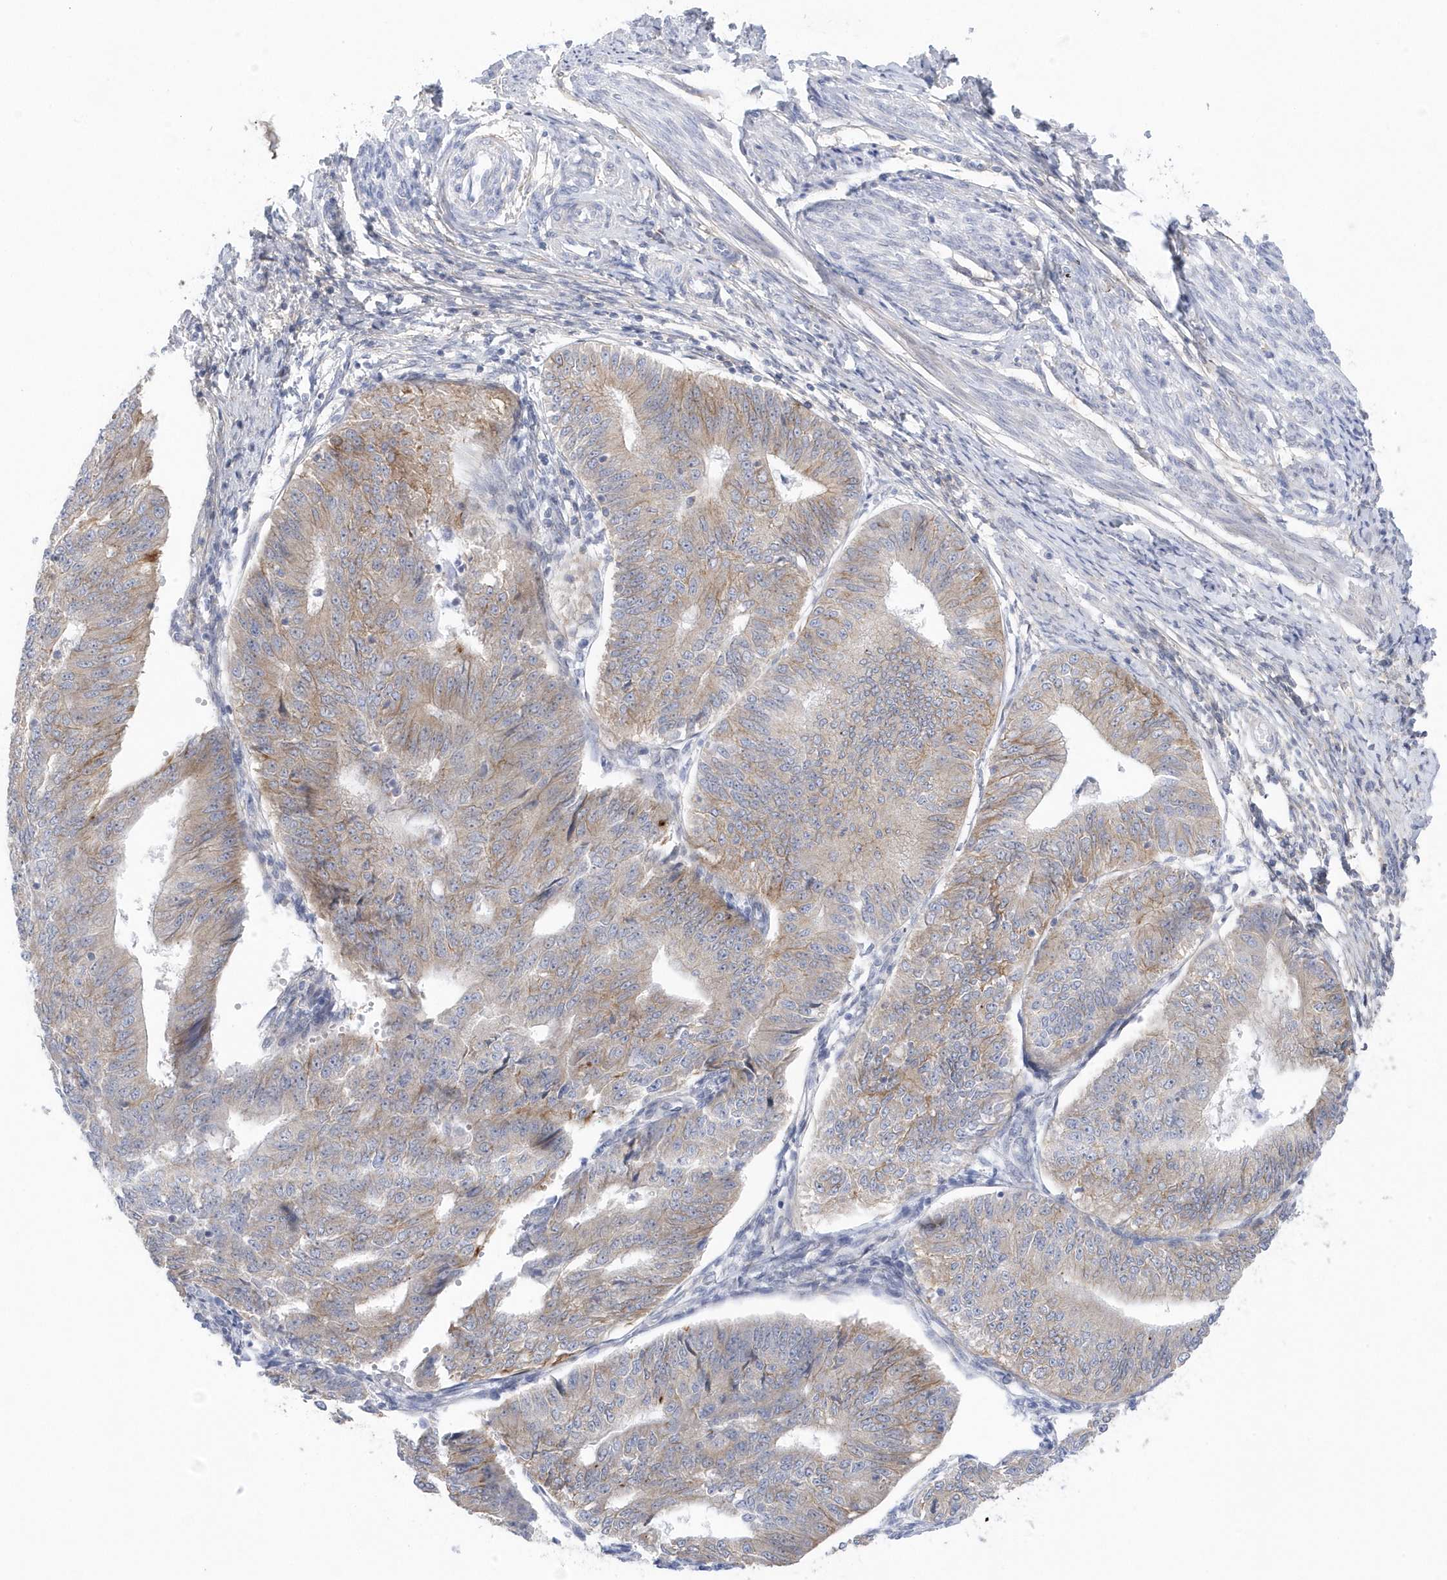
{"staining": {"intensity": "moderate", "quantity": "<25%", "location": "cytoplasmic/membranous"}, "tissue": "endometrial cancer", "cell_type": "Tumor cells", "image_type": "cancer", "snomed": [{"axis": "morphology", "description": "Adenocarcinoma, NOS"}, {"axis": "topography", "description": "Endometrium"}], "caption": "Protein staining reveals moderate cytoplasmic/membranous expression in about <25% of tumor cells in endometrial cancer (adenocarcinoma).", "gene": "ANAPC1", "patient": {"sex": "female", "age": 32}}